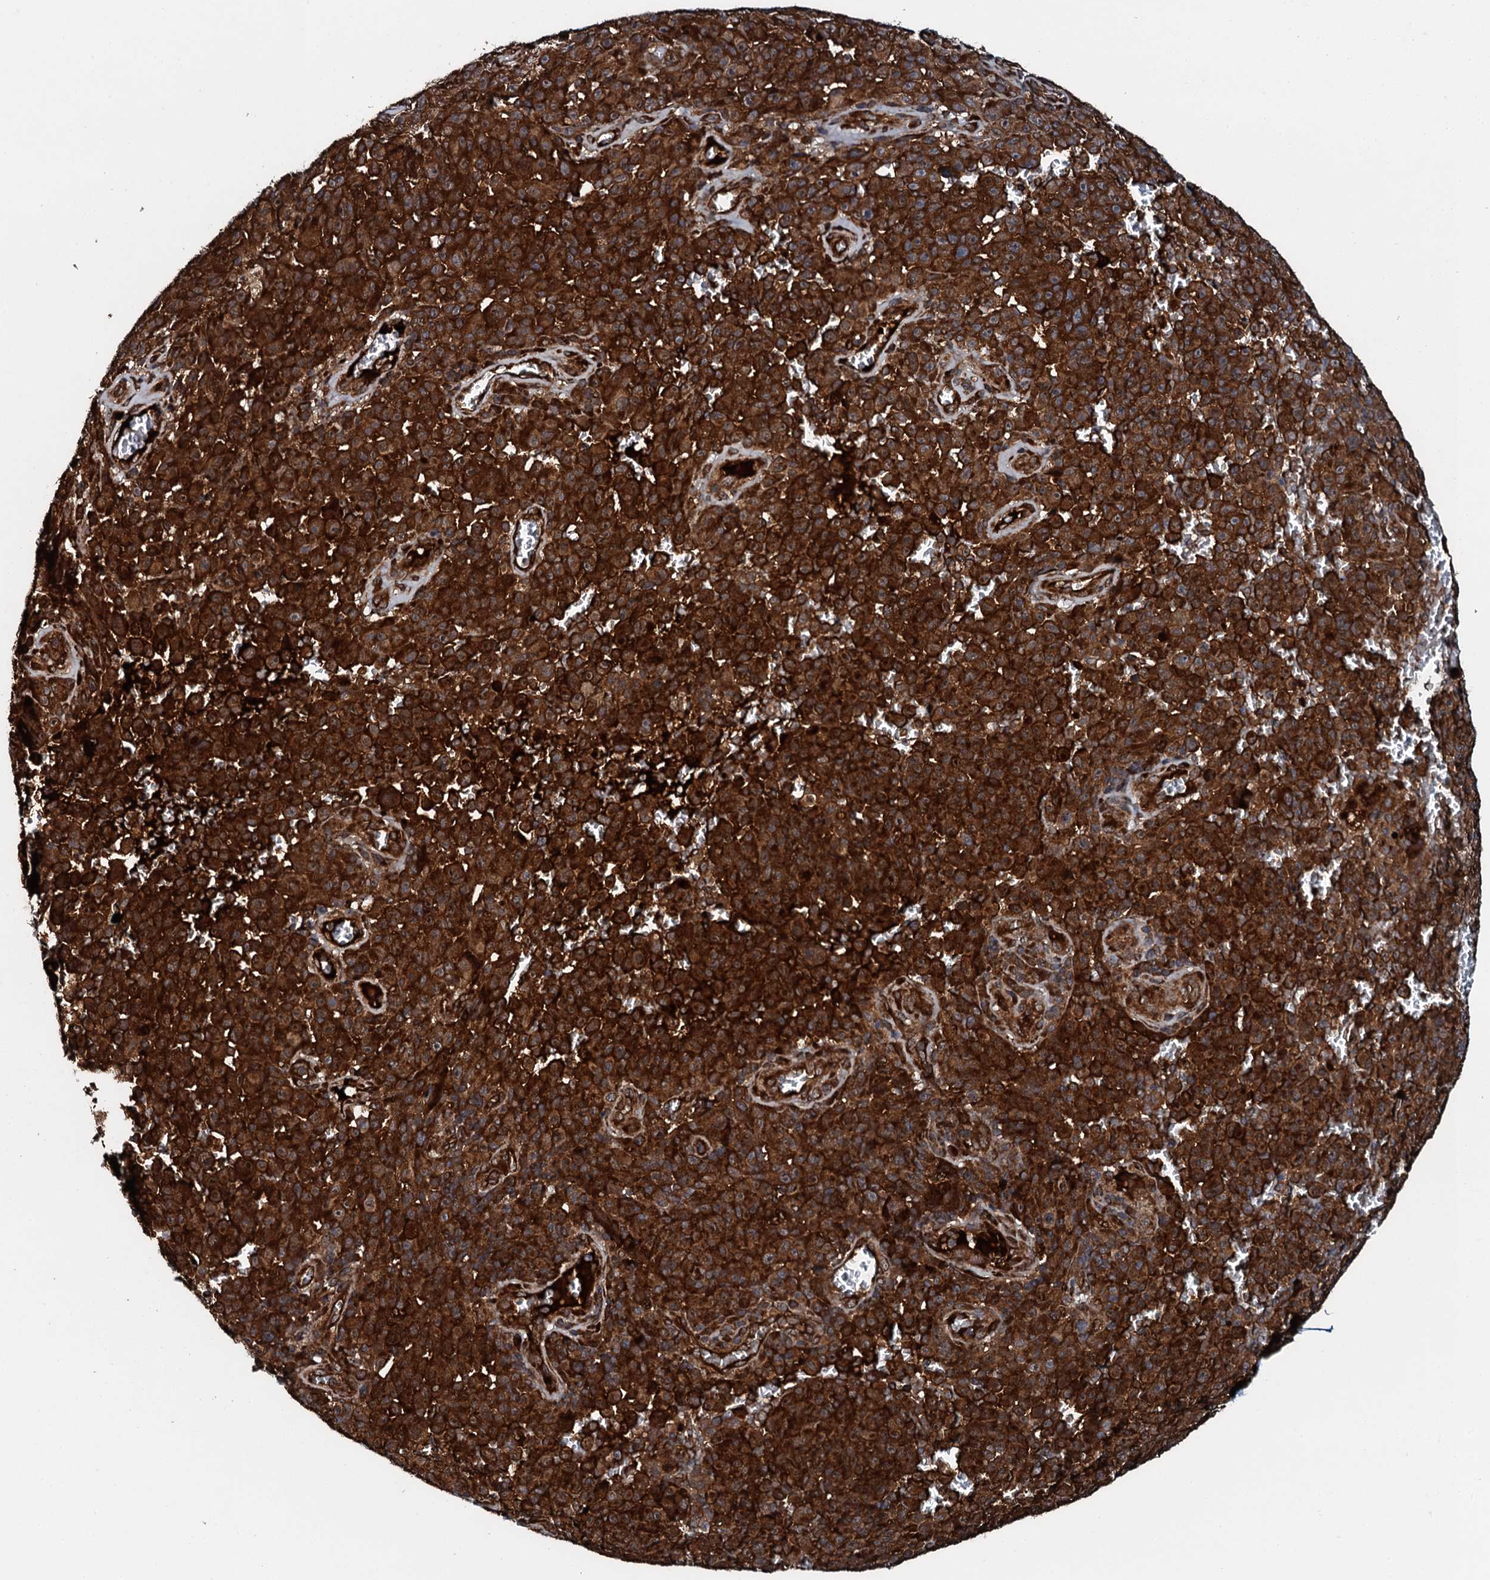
{"staining": {"intensity": "strong", "quantity": ">75%", "location": "cytoplasmic/membranous"}, "tissue": "melanoma", "cell_type": "Tumor cells", "image_type": "cancer", "snomed": [{"axis": "morphology", "description": "Malignant melanoma, NOS"}, {"axis": "topography", "description": "Skin"}], "caption": "Tumor cells exhibit high levels of strong cytoplasmic/membranous staining in approximately >75% of cells in human malignant melanoma.", "gene": "FLYWCH1", "patient": {"sex": "female", "age": 82}}